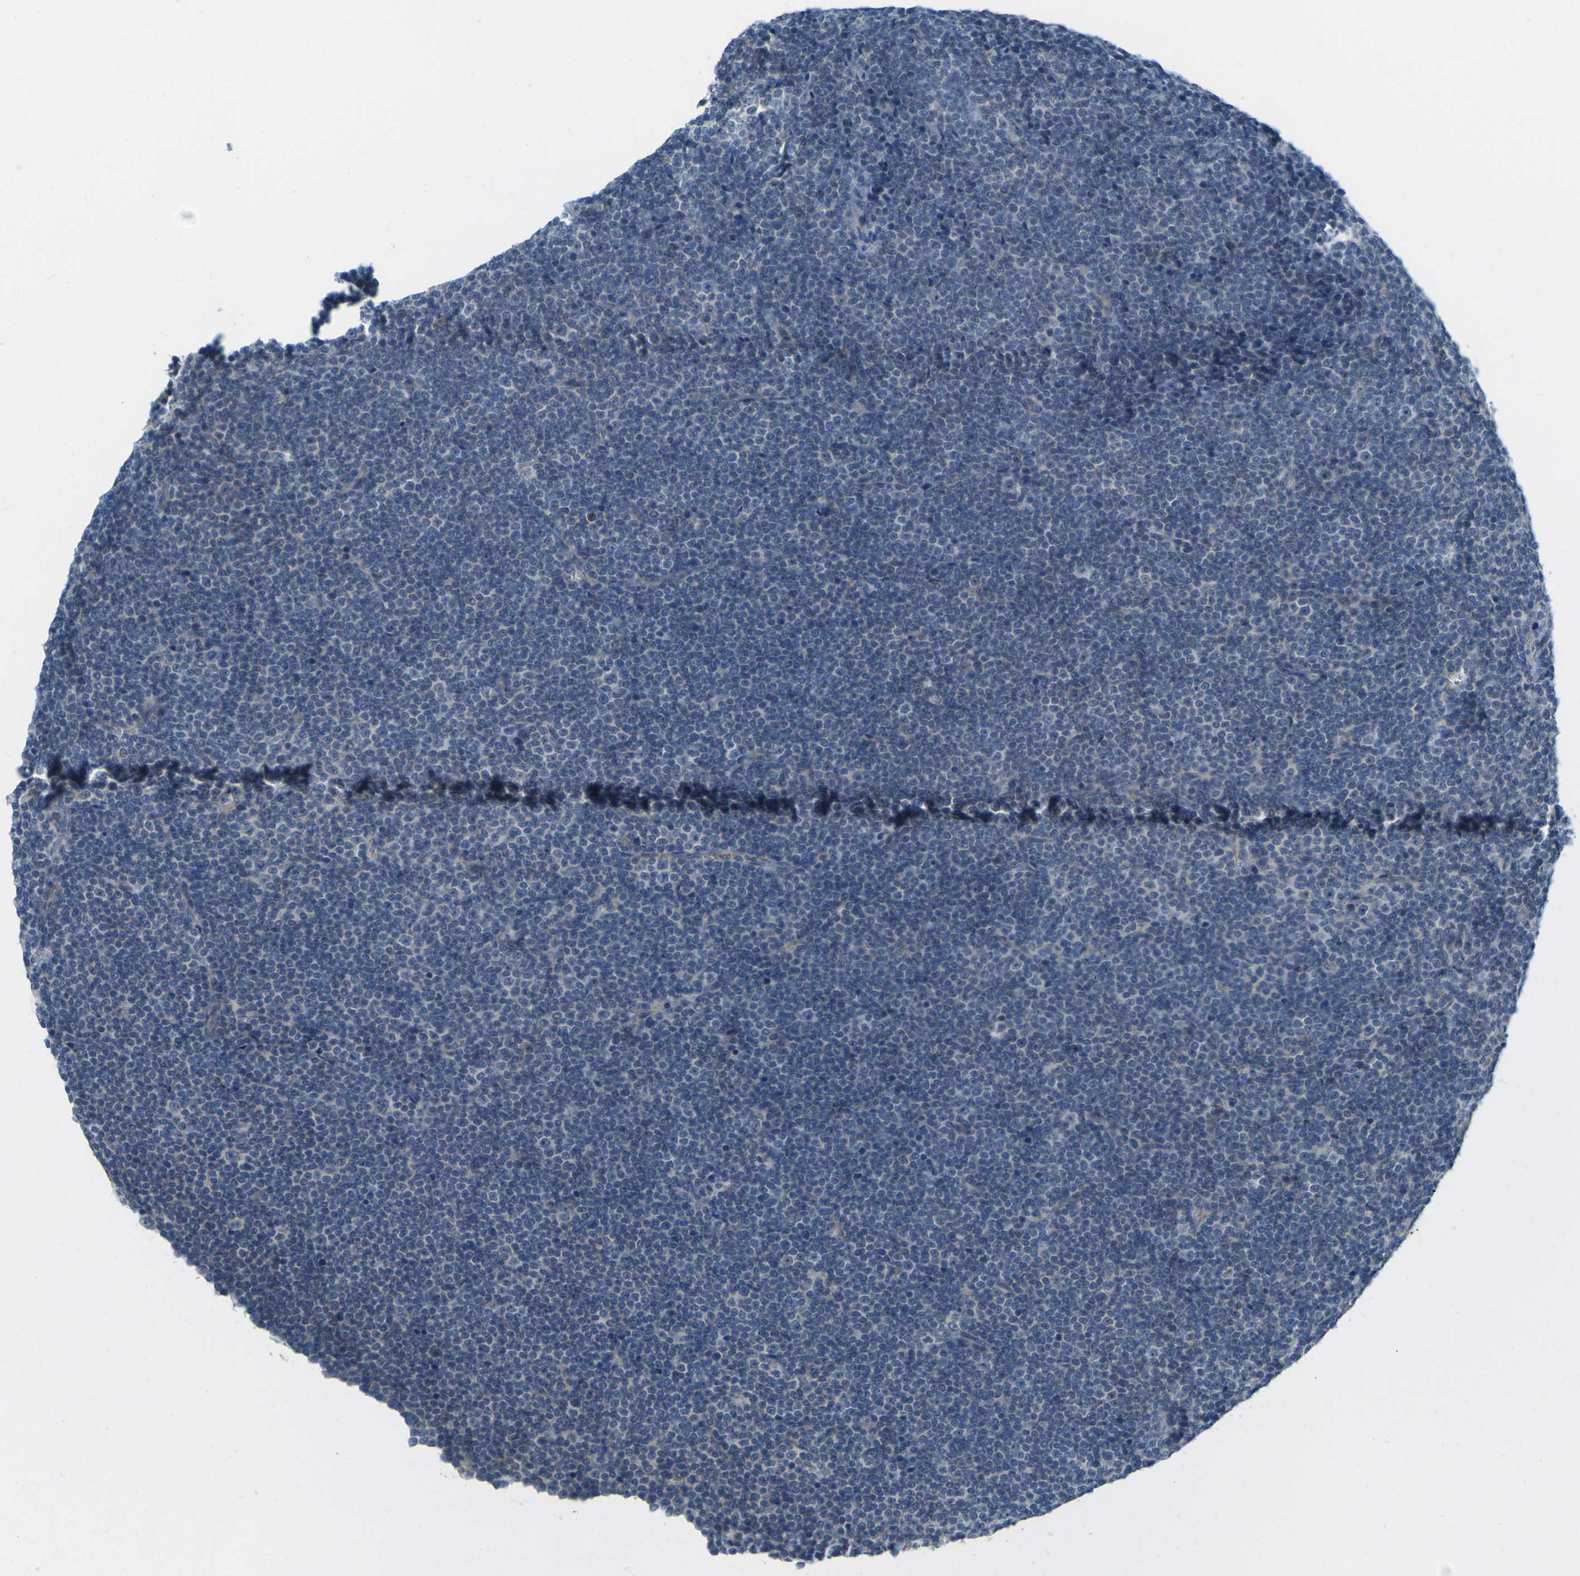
{"staining": {"intensity": "negative", "quantity": "none", "location": "none"}, "tissue": "lymphoma", "cell_type": "Tumor cells", "image_type": "cancer", "snomed": [{"axis": "morphology", "description": "Malignant lymphoma, non-Hodgkin's type, Low grade"}, {"axis": "topography", "description": "Lymph node"}], "caption": "Lymphoma was stained to show a protein in brown. There is no significant staining in tumor cells.", "gene": "RHBDD1", "patient": {"sex": "female", "age": 67}}